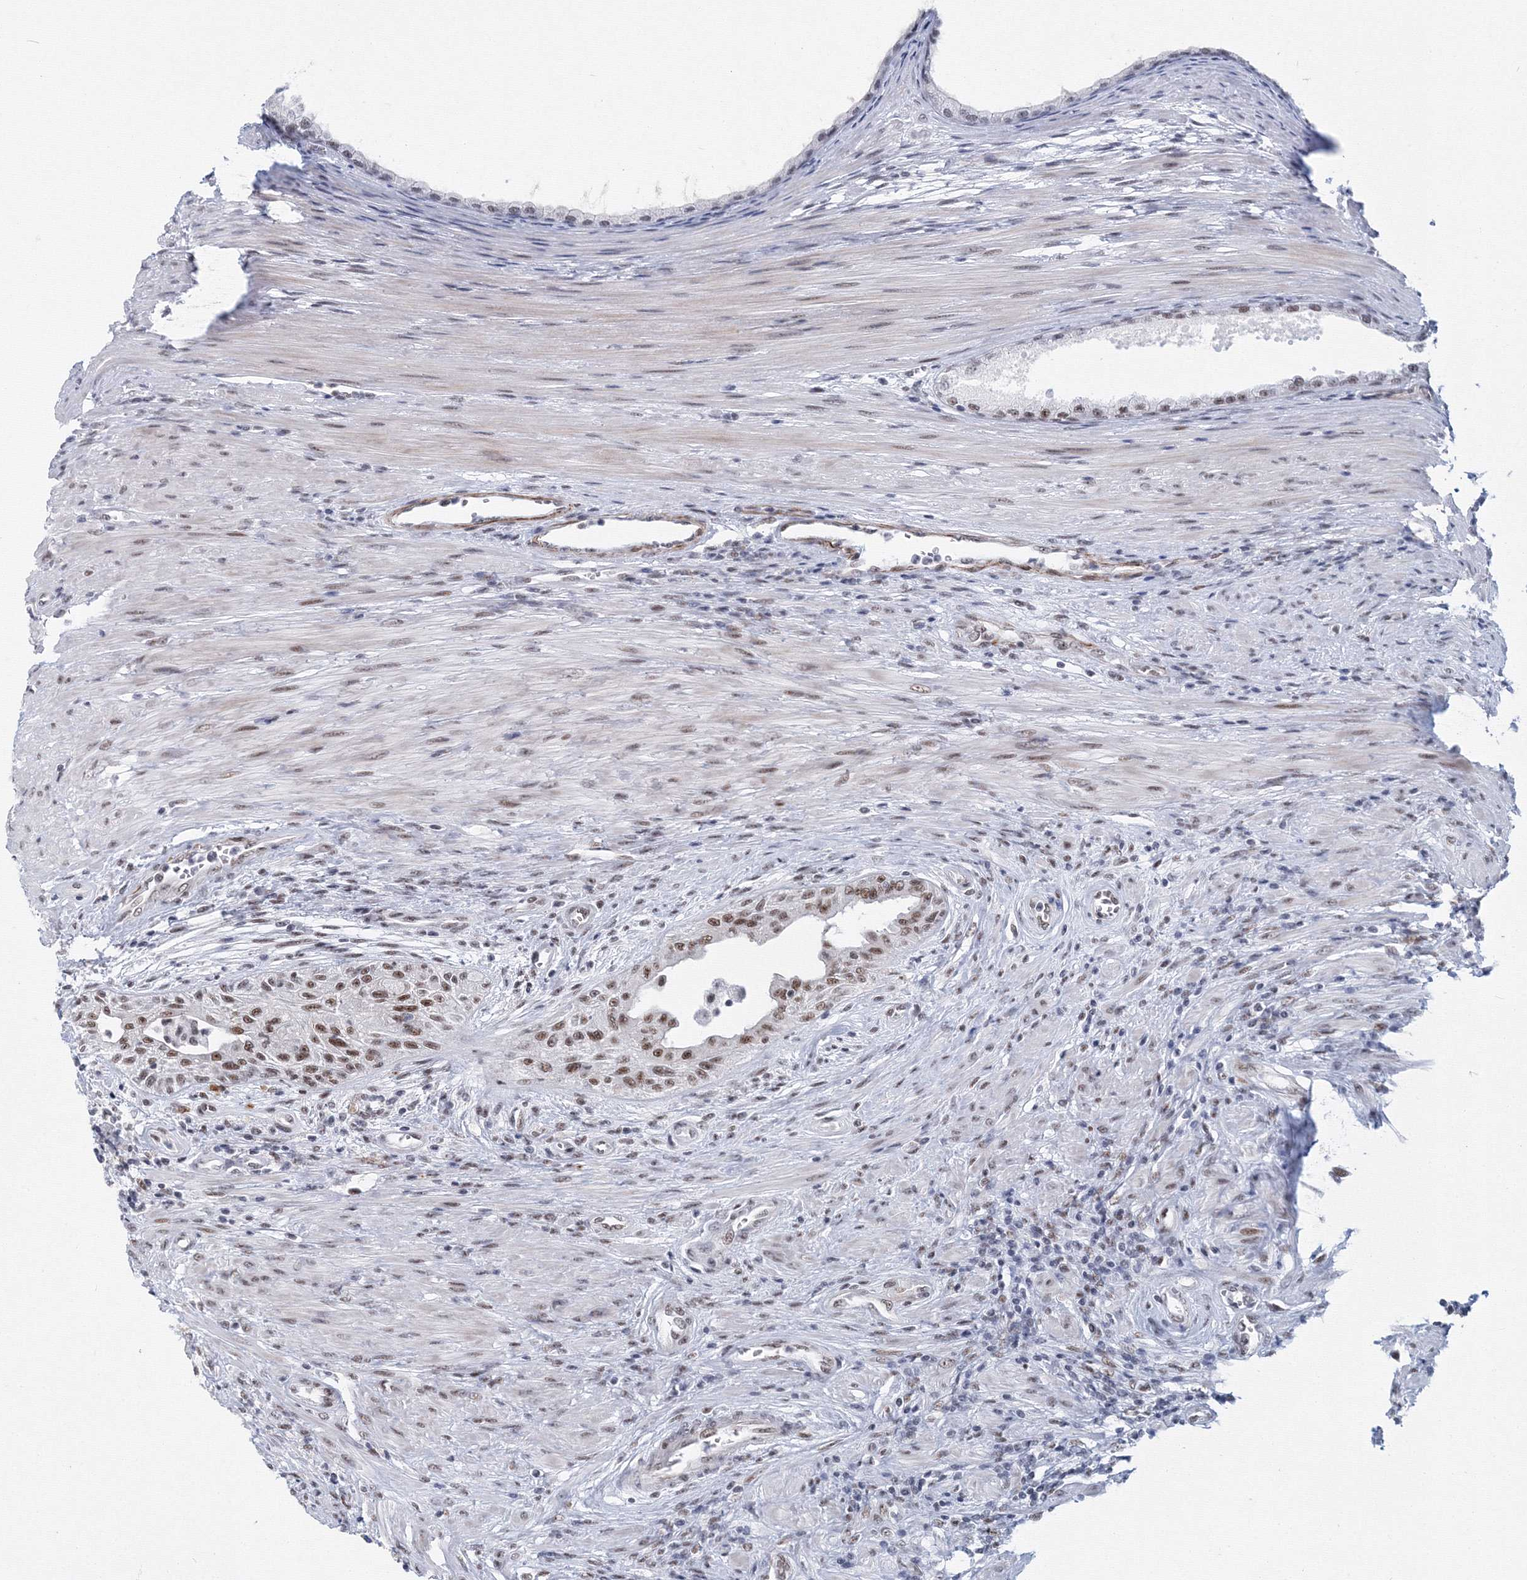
{"staining": {"intensity": "moderate", "quantity": ">75%", "location": "nuclear"}, "tissue": "prostate cancer", "cell_type": "Tumor cells", "image_type": "cancer", "snomed": [{"axis": "morphology", "description": "Normal tissue, NOS"}, {"axis": "morphology", "description": "Adenocarcinoma, Low grade"}, {"axis": "topography", "description": "Prostate"}, {"axis": "topography", "description": "Peripheral nerve tissue"}], "caption": "A micrograph of human prostate cancer stained for a protein reveals moderate nuclear brown staining in tumor cells.", "gene": "SF3B6", "patient": {"sex": "male", "age": 71}}